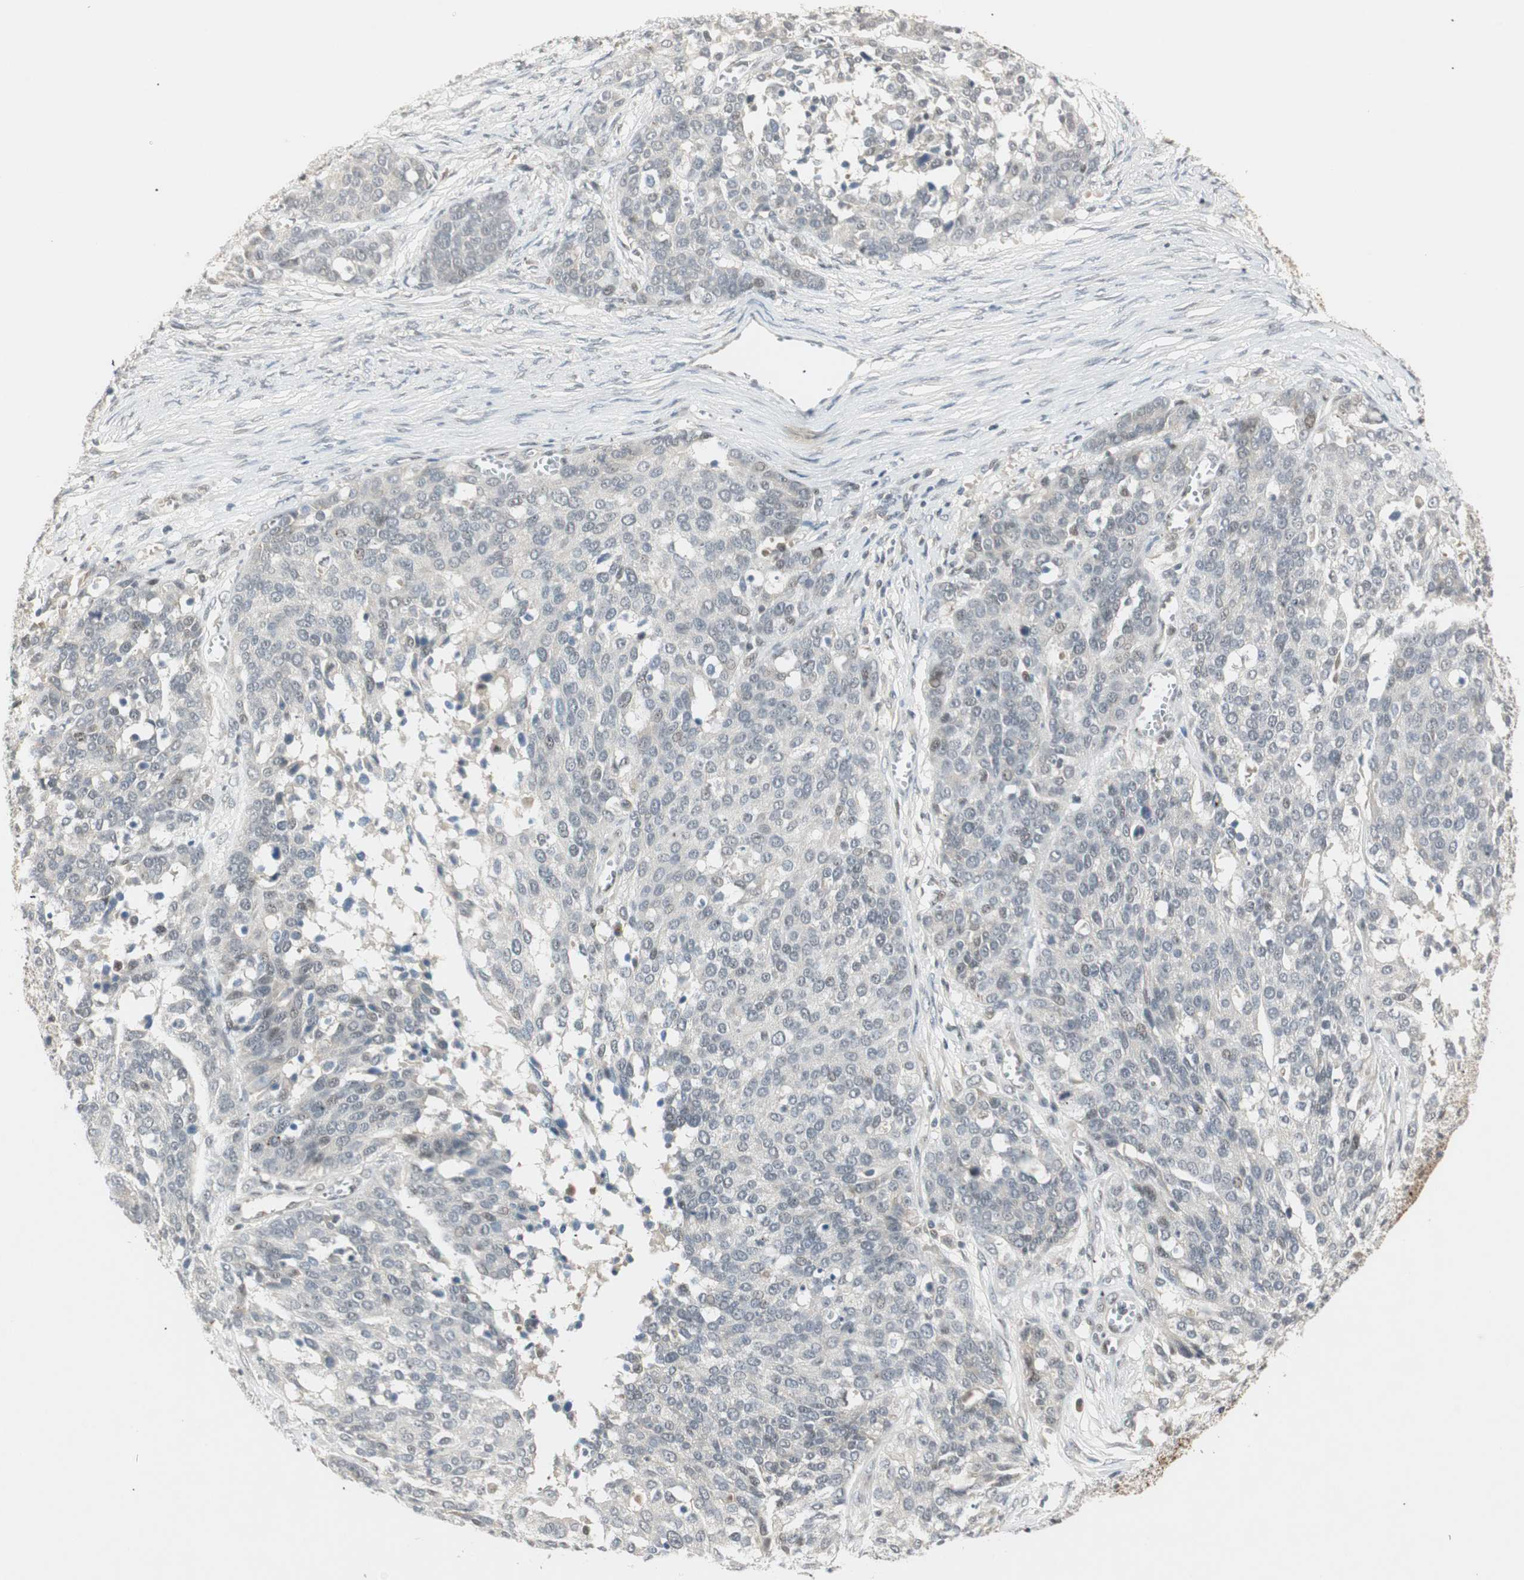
{"staining": {"intensity": "weak", "quantity": "<25%", "location": "nuclear"}, "tissue": "ovarian cancer", "cell_type": "Tumor cells", "image_type": "cancer", "snomed": [{"axis": "morphology", "description": "Cystadenocarcinoma, serous, NOS"}, {"axis": "topography", "description": "Ovary"}], "caption": "This is an IHC histopathology image of human ovarian cancer (serous cystadenocarcinoma). There is no staining in tumor cells.", "gene": "ACSL5", "patient": {"sex": "female", "age": 44}}